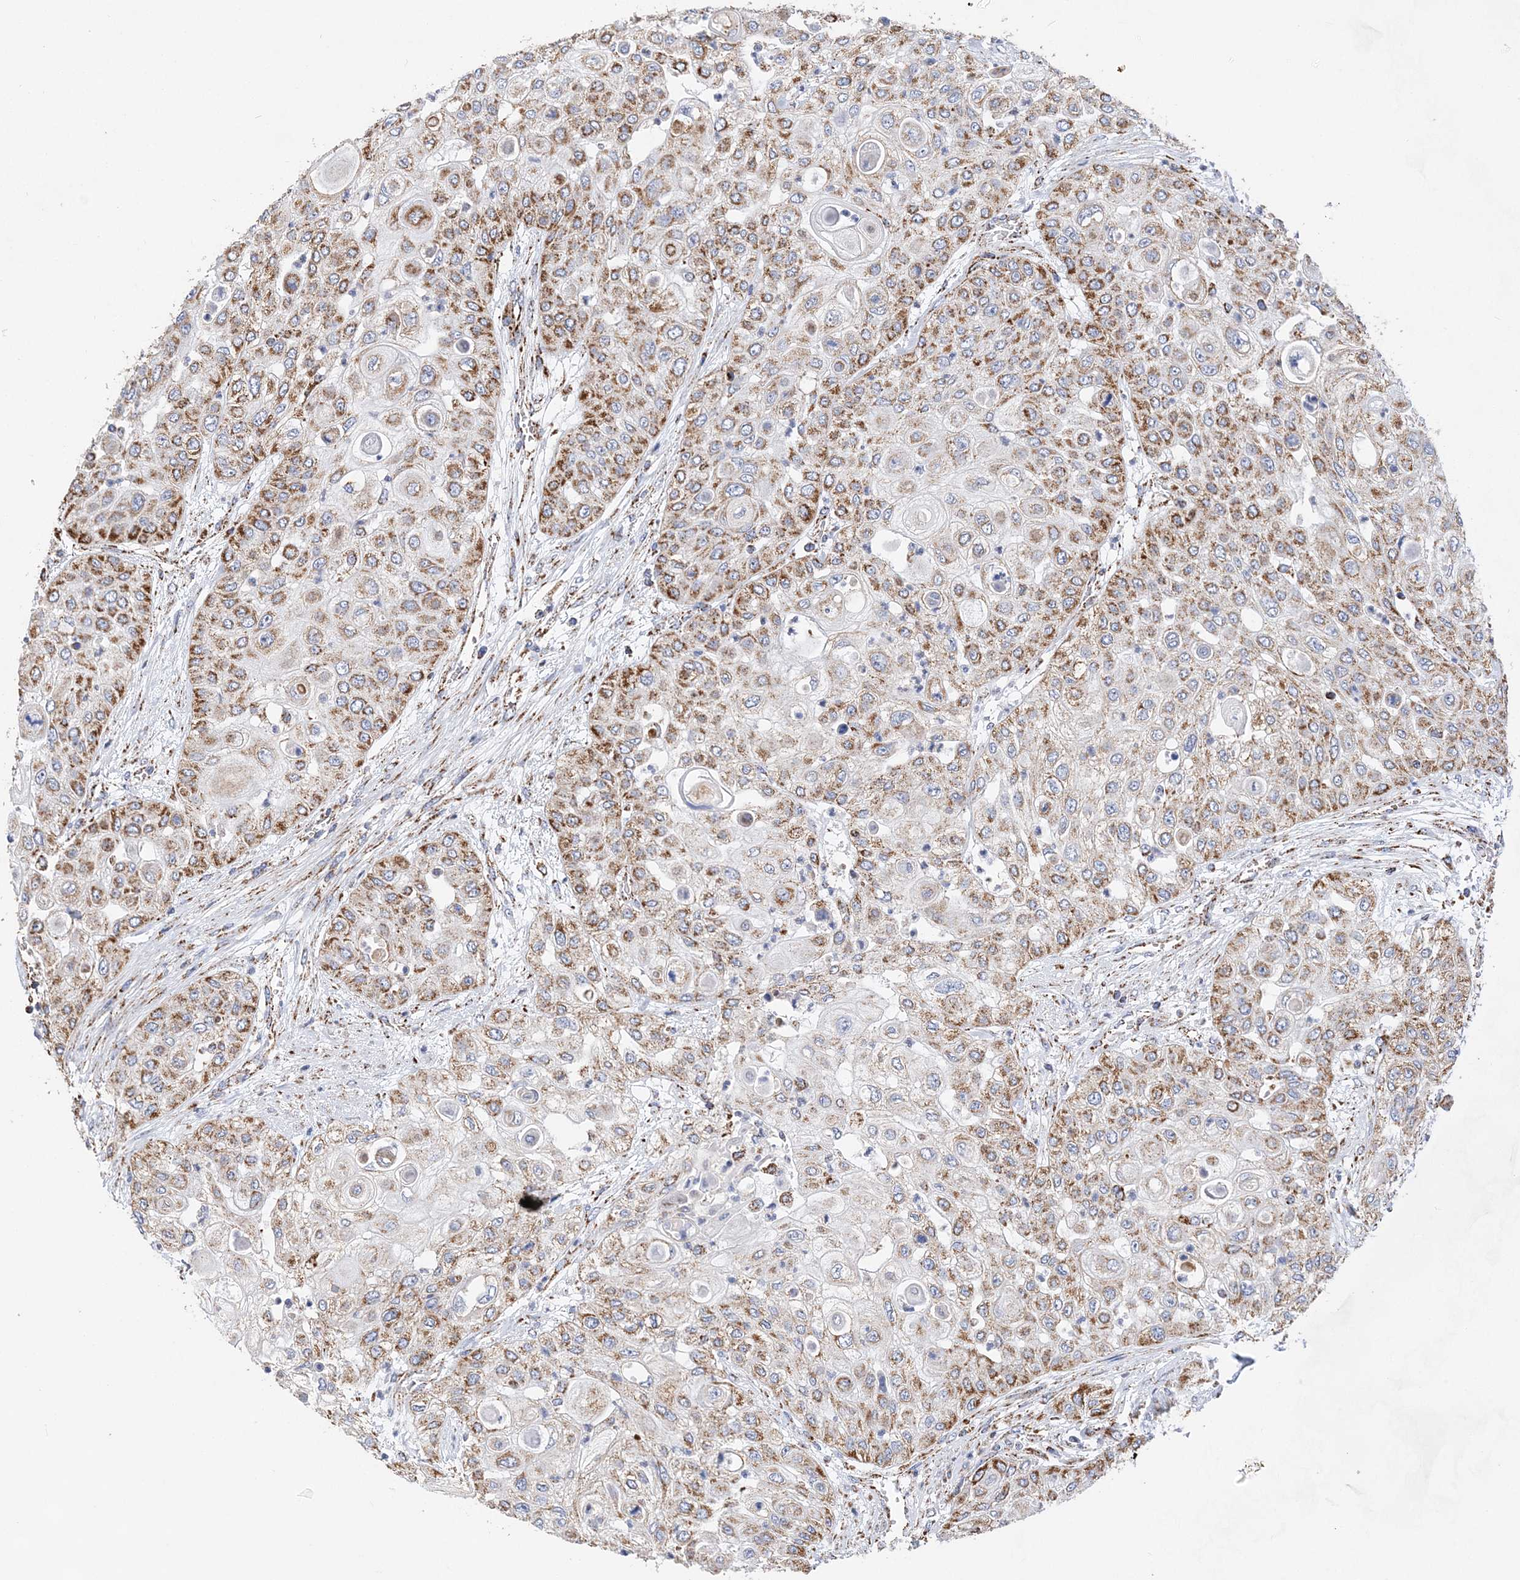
{"staining": {"intensity": "moderate", "quantity": ">75%", "location": "cytoplasmic/membranous"}, "tissue": "urothelial cancer", "cell_type": "Tumor cells", "image_type": "cancer", "snomed": [{"axis": "morphology", "description": "Urothelial carcinoma, High grade"}, {"axis": "topography", "description": "Urinary bladder"}], "caption": "This photomicrograph demonstrates immunohistochemistry staining of human high-grade urothelial carcinoma, with medium moderate cytoplasmic/membranous staining in approximately >75% of tumor cells.", "gene": "ACOT9", "patient": {"sex": "female", "age": 79}}